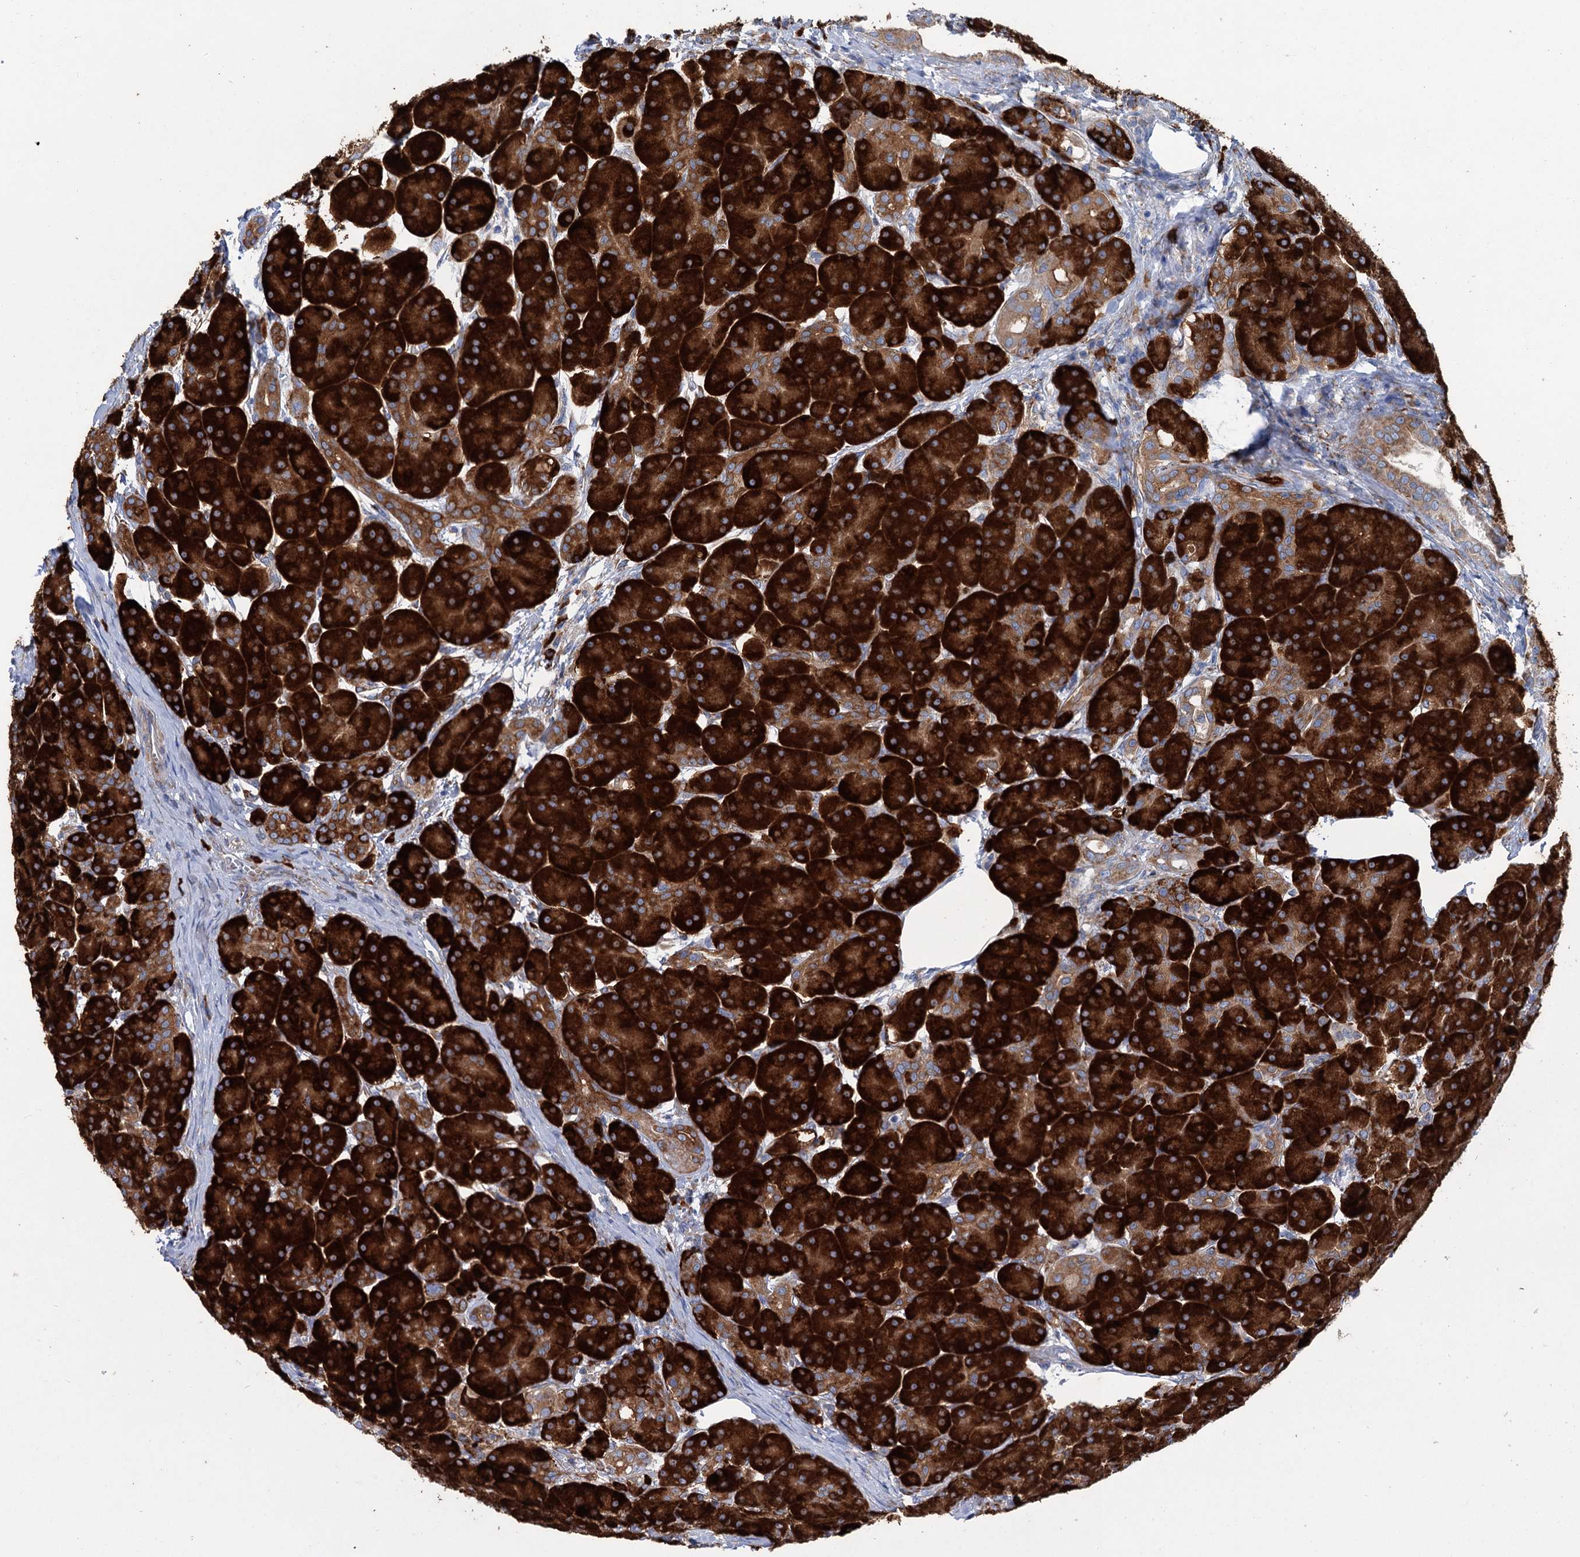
{"staining": {"intensity": "strong", "quantity": ">75%", "location": "cytoplasmic/membranous"}, "tissue": "pancreas", "cell_type": "Exocrine glandular cells", "image_type": "normal", "snomed": [{"axis": "morphology", "description": "Normal tissue, NOS"}, {"axis": "topography", "description": "Pancreas"}], "caption": "Immunohistochemistry image of benign pancreas: pancreas stained using immunohistochemistry demonstrates high levels of strong protein expression localized specifically in the cytoplasmic/membranous of exocrine glandular cells, appearing as a cytoplasmic/membranous brown color.", "gene": "SHE", "patient": {"sex": "male", "age": 63}}